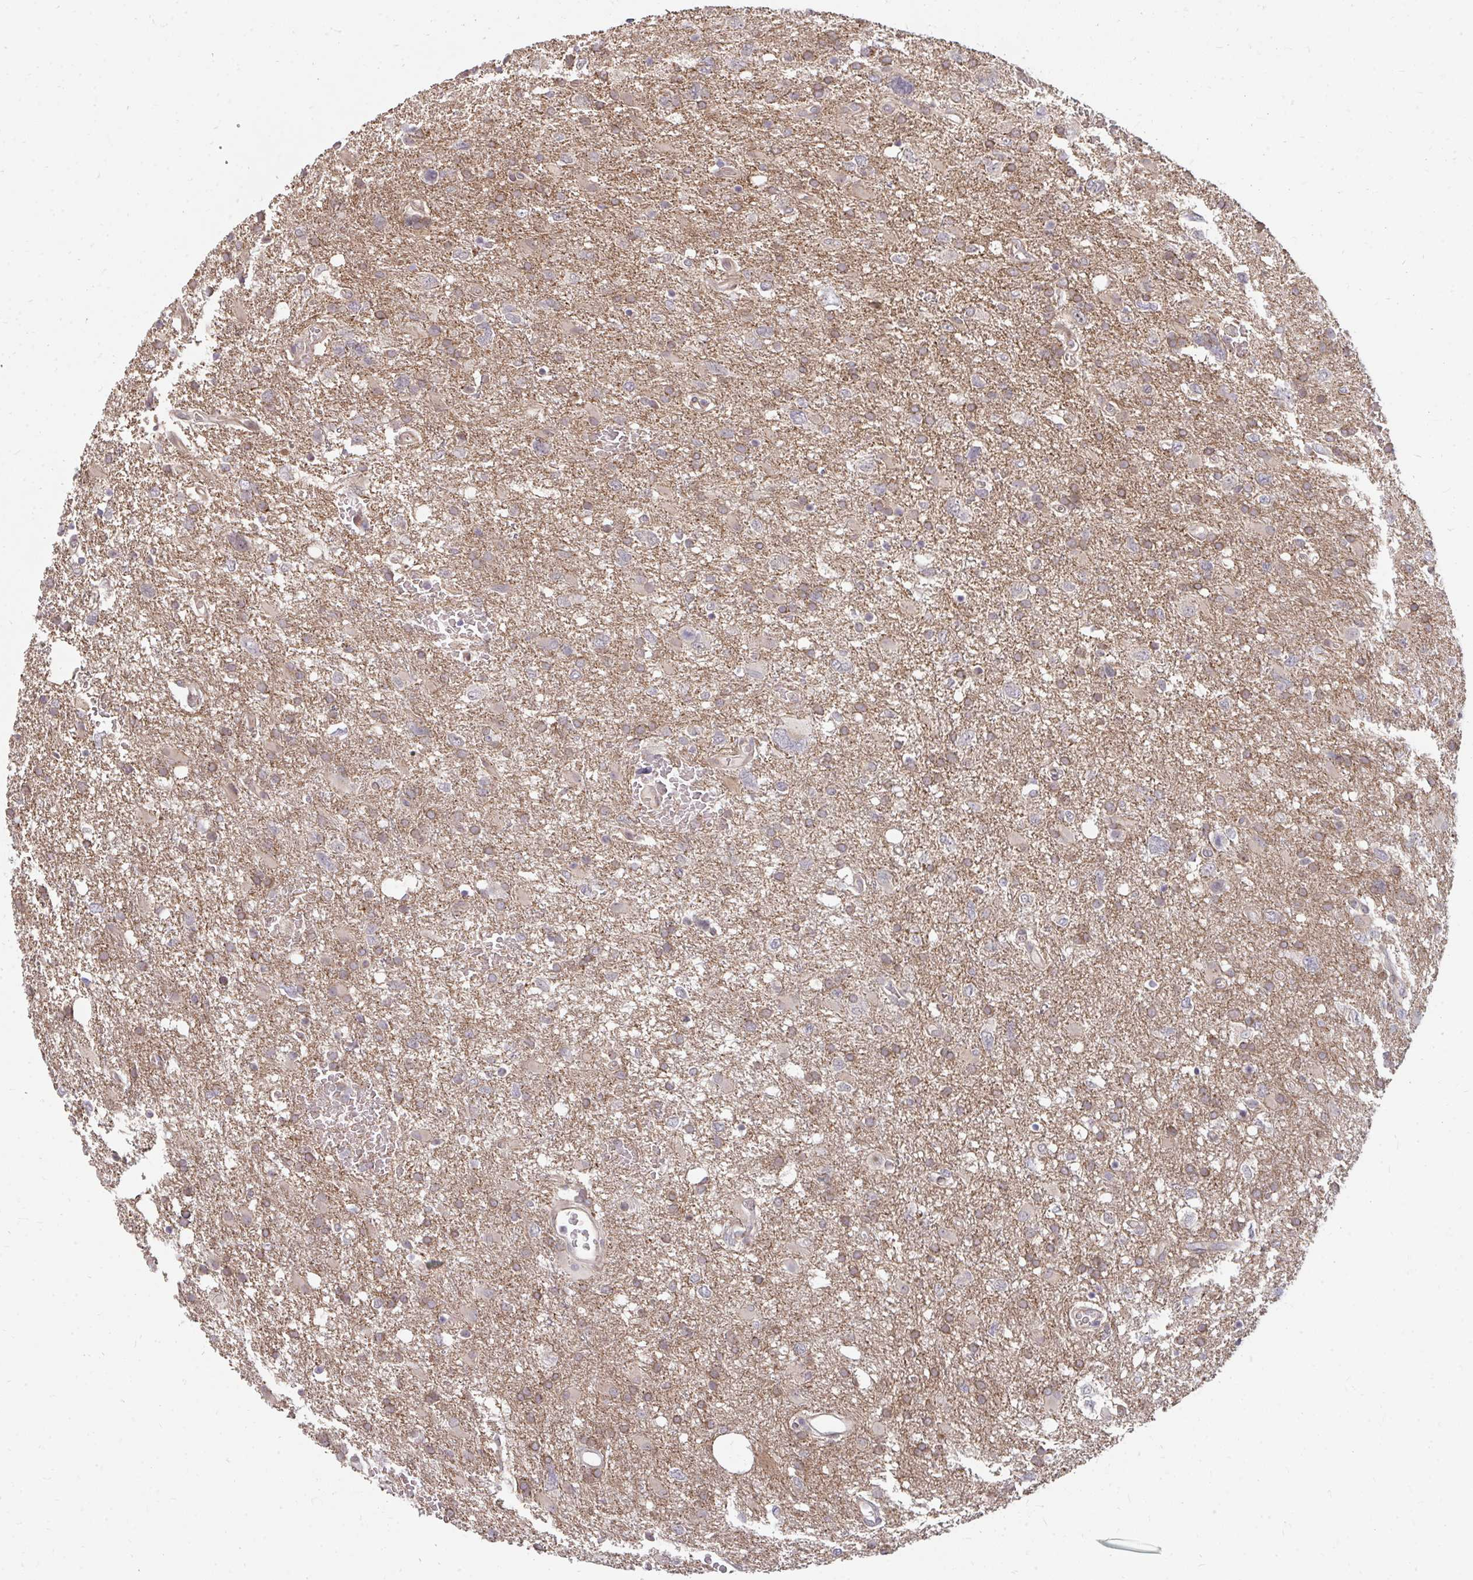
{"staining": {"intensity": "moderate", "quantity": "25%-75%", "location": "cytoplasmic/membranous"}, "tissue": "glioma", "cell_type": "Tumor cells", "image_type": "cancer", "snomed": [{"axis": "morphology", "description": "Glioma, malignant, High grade"}, {"axis": "topography", "description": "Brain"}], "caption": "Moderate cytoplasmic/membranous protein positivity is present in about 25%-75% of tumor cells in high-grade glioma (malignant).", "gene": "ZNF285", "patient": {"sex": "male", "age": 61}}